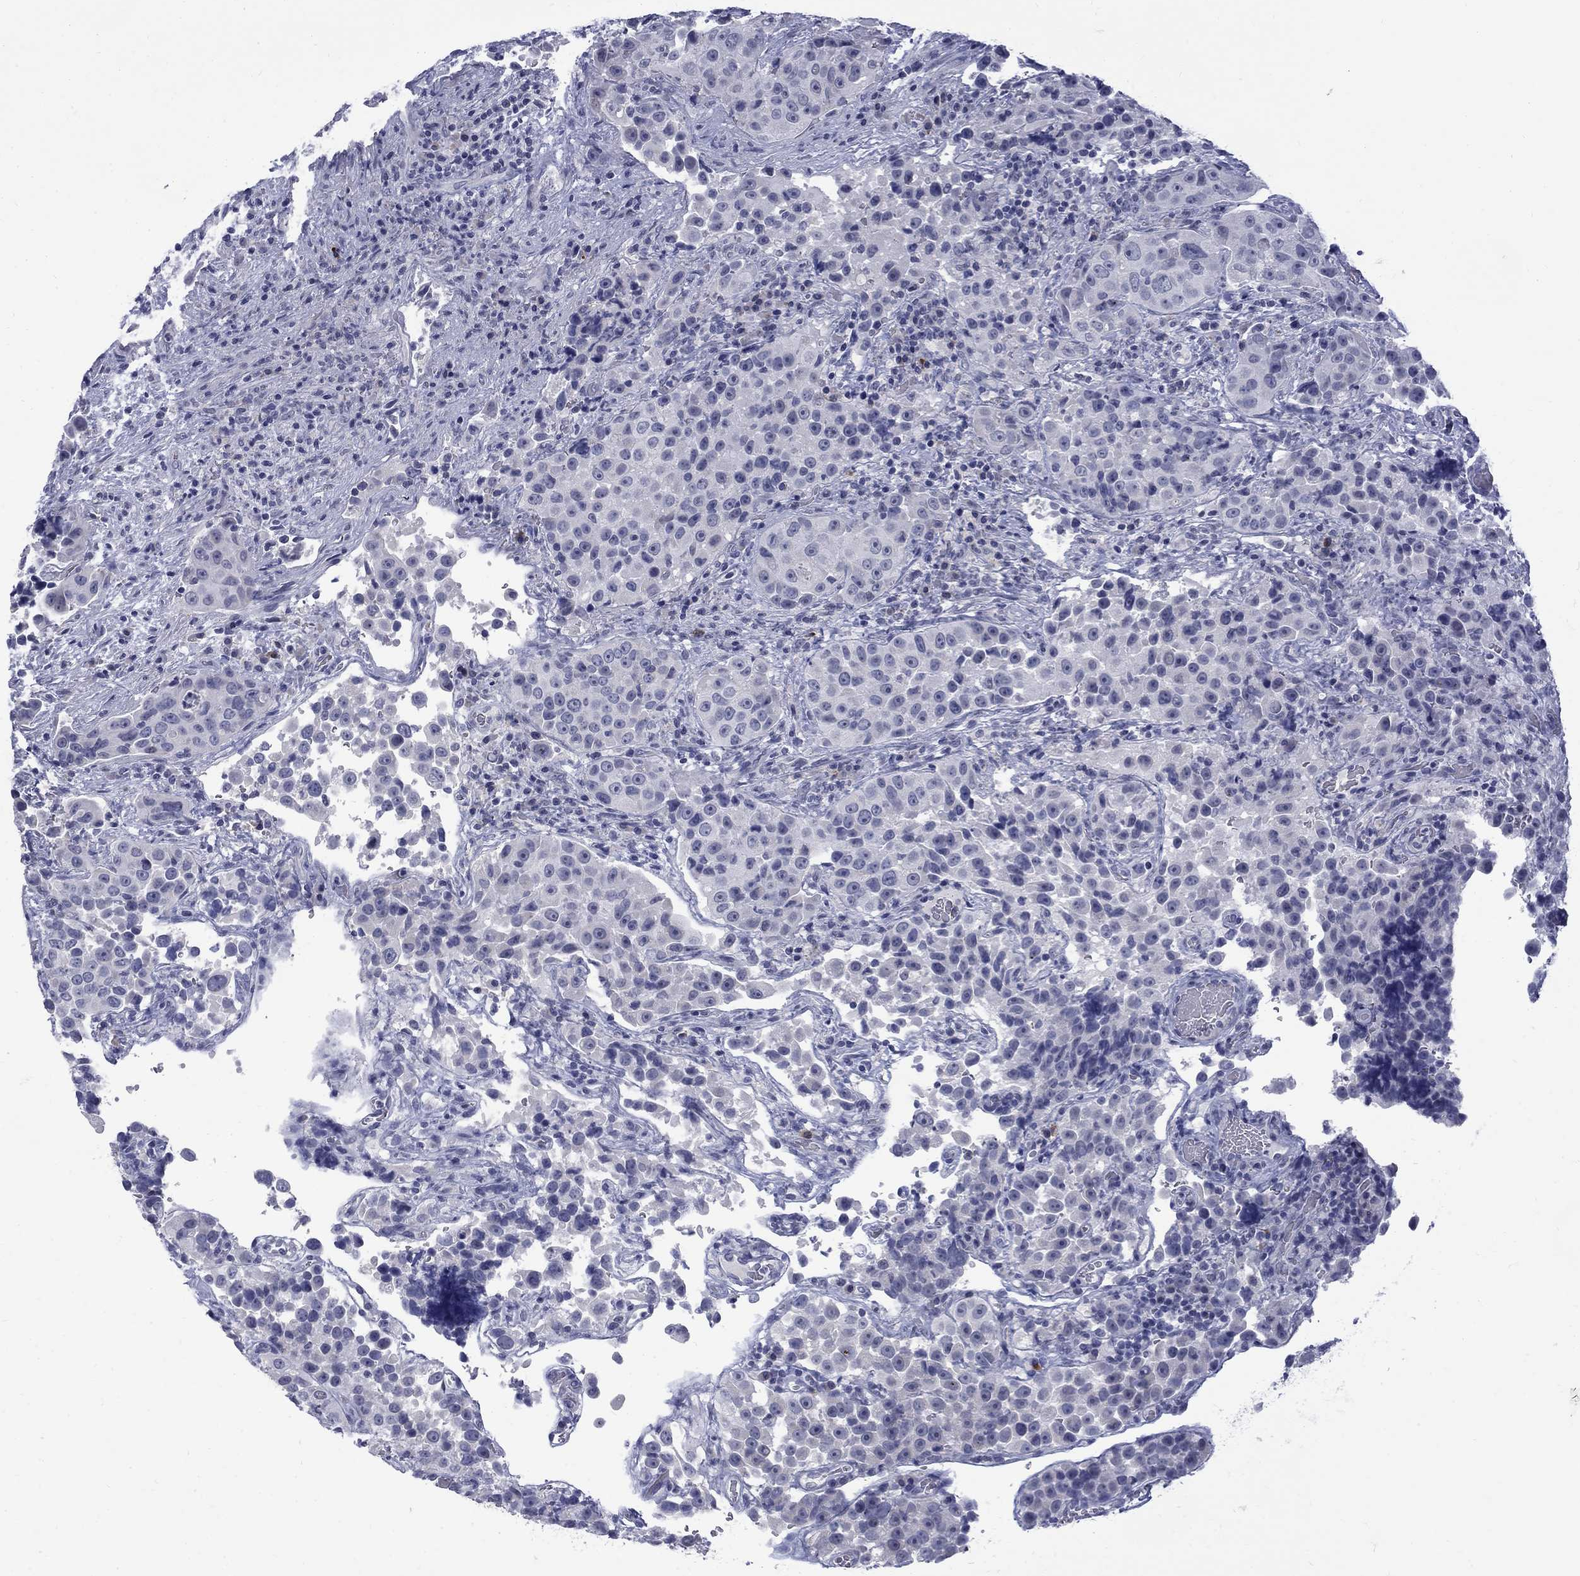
{"staining": {"intensity": "negative", "quantity": "none", "location": "none"}, "tissue": "urothelial cancer", "cell_type": "Tumor cells", "image_type": "cancer", "snomed": [{"axis": "morphology", "description": "Urothelial carcinoma, NOS"}, {"axis": "topography", "description": "Urinary bladder"}], "caption": "The IHC micrograph has no significant positivity in tumor cells of transitional cell carcinoma tissue.", "gene": "CTNND2", "patient": {"sex": "male", "age": 52}}